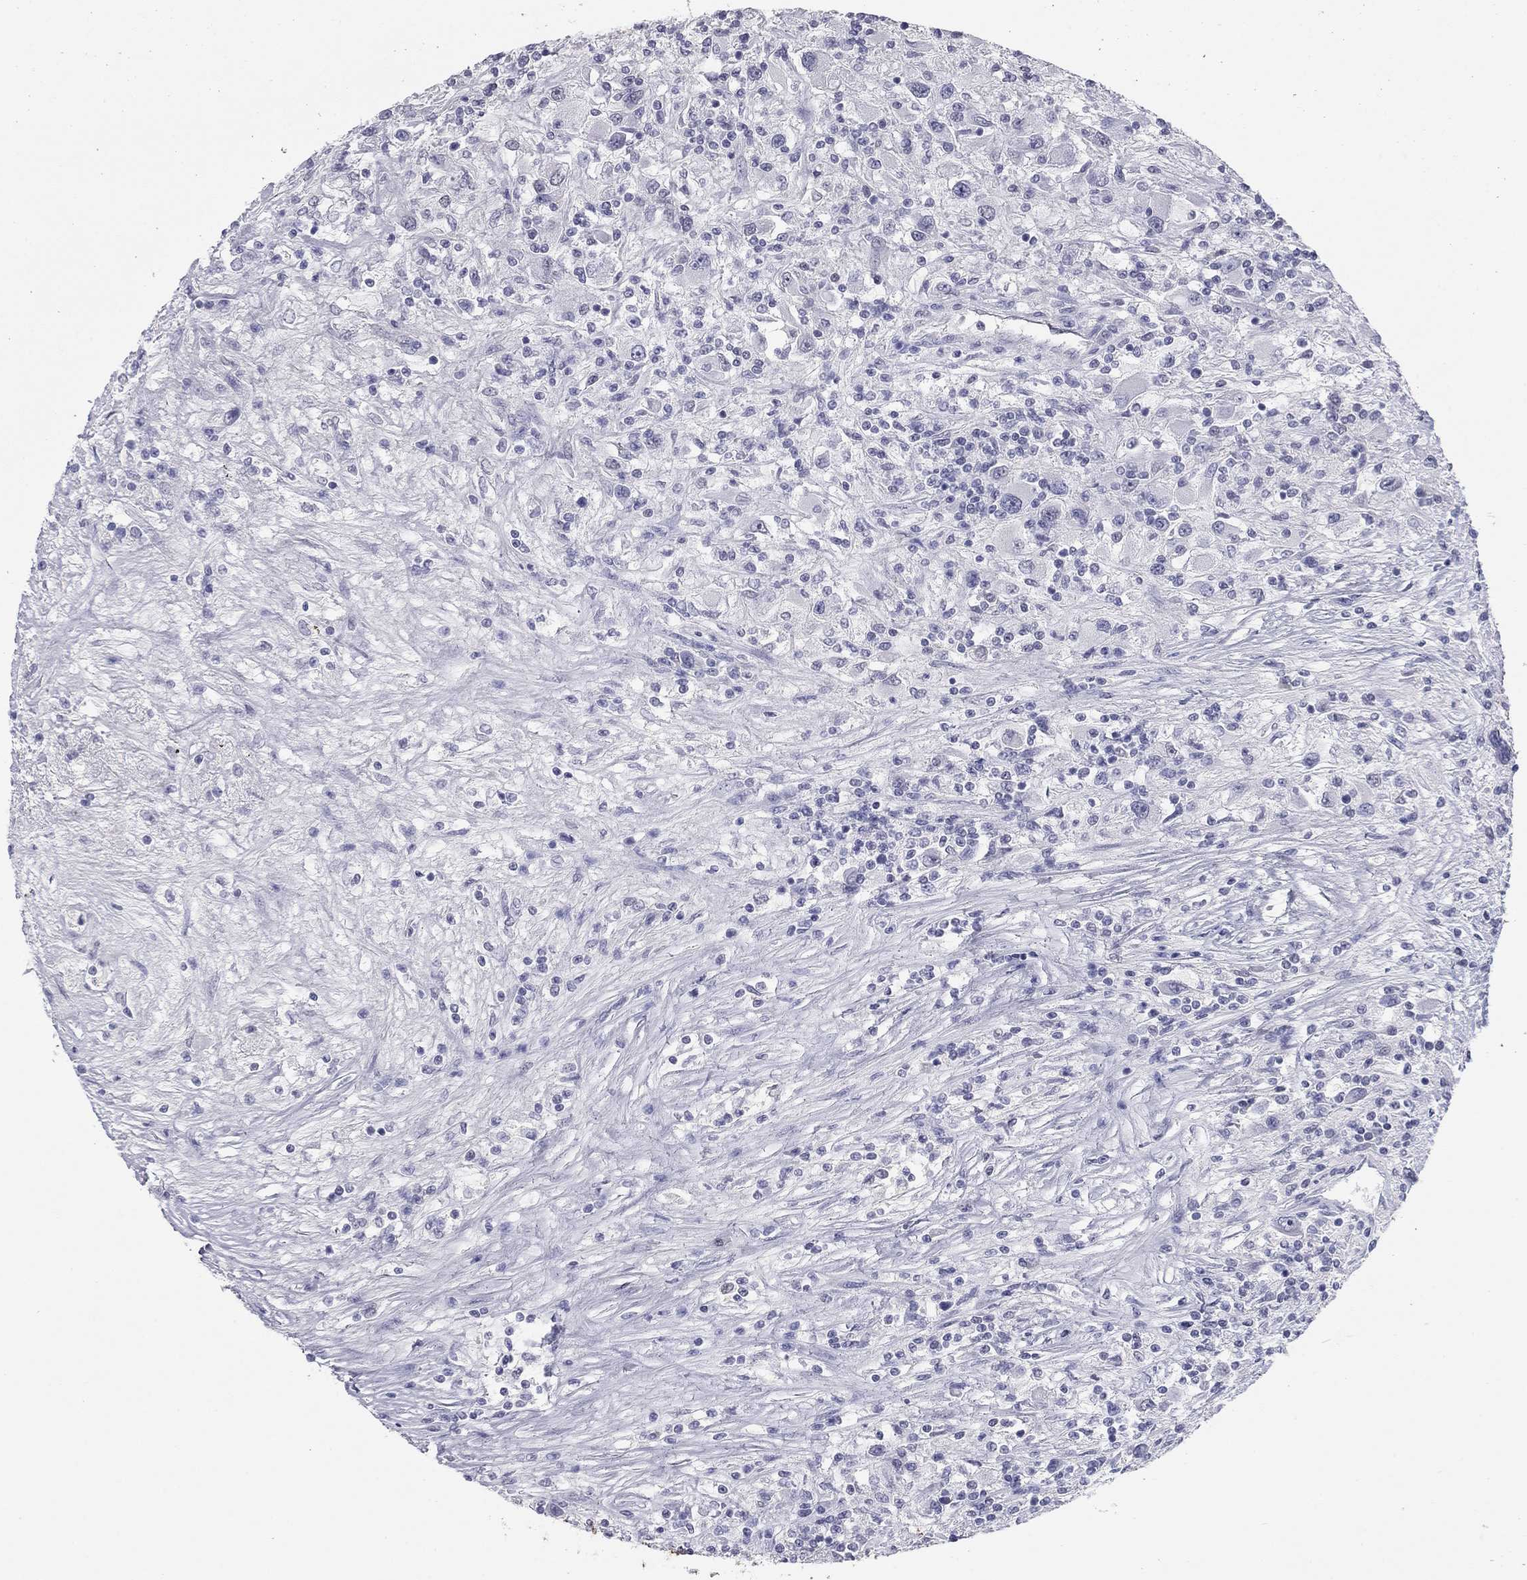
{"staining": {"intensity": "negative", "quantity": "none", "location": "none"}, "tissue": "renal cancer", "cell_type": "Tumor cells", "image_type": "cancer", "snomed": [{"axis": "morphology", "description": "Adenocarcinoma, NOS"}, {"axis": "topography", "description": "Kidney"}], "caption": "An immunohistochemistry histopathology image of renal cancer is shown. There is no staining in tumor cells of renal cancer.", "gene": "KRT75", "patient": {"sex": "female", "age": 67}}